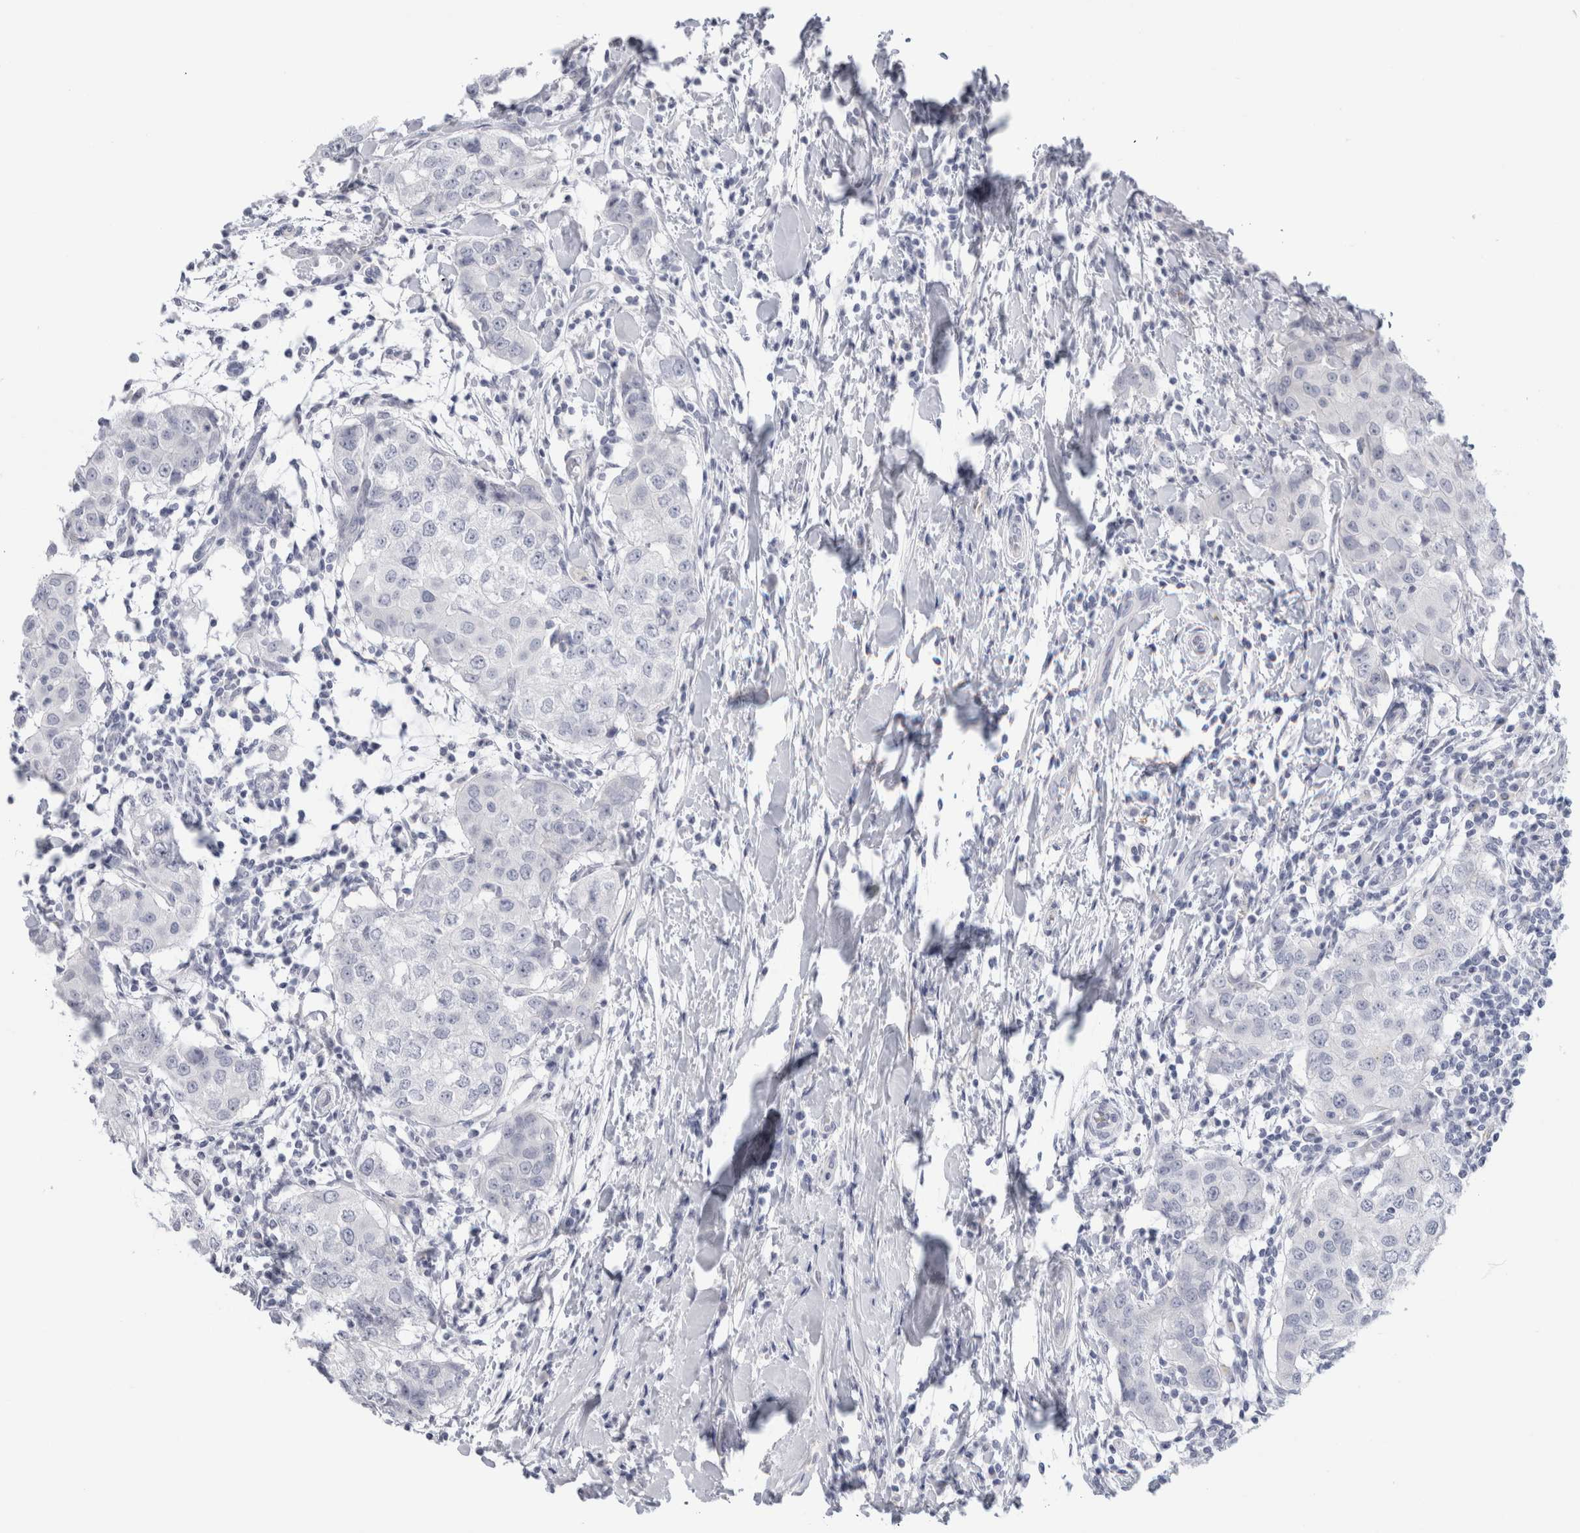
{"staining": {"intensity": "negative", "quantity": "none", "location": "none"}, "tissue": "breast cancer", "cell_type": "Tumor cells", "image_type": "cancer", "snomed": [{"axis": "morphology", "description": "Duct carcinoma"}, {"axis": "topography", "description": "Breast"}], "caption": "DAB (3,3'-diaminobenzidine) immunohistochemical staining of human breast infiltrating ductal carcinoma displays no significant expression in tumor cells. Nuclei are stained in blue.", "gene": "ANKMY1", "patient": {"sex": "female", "age": 27}}